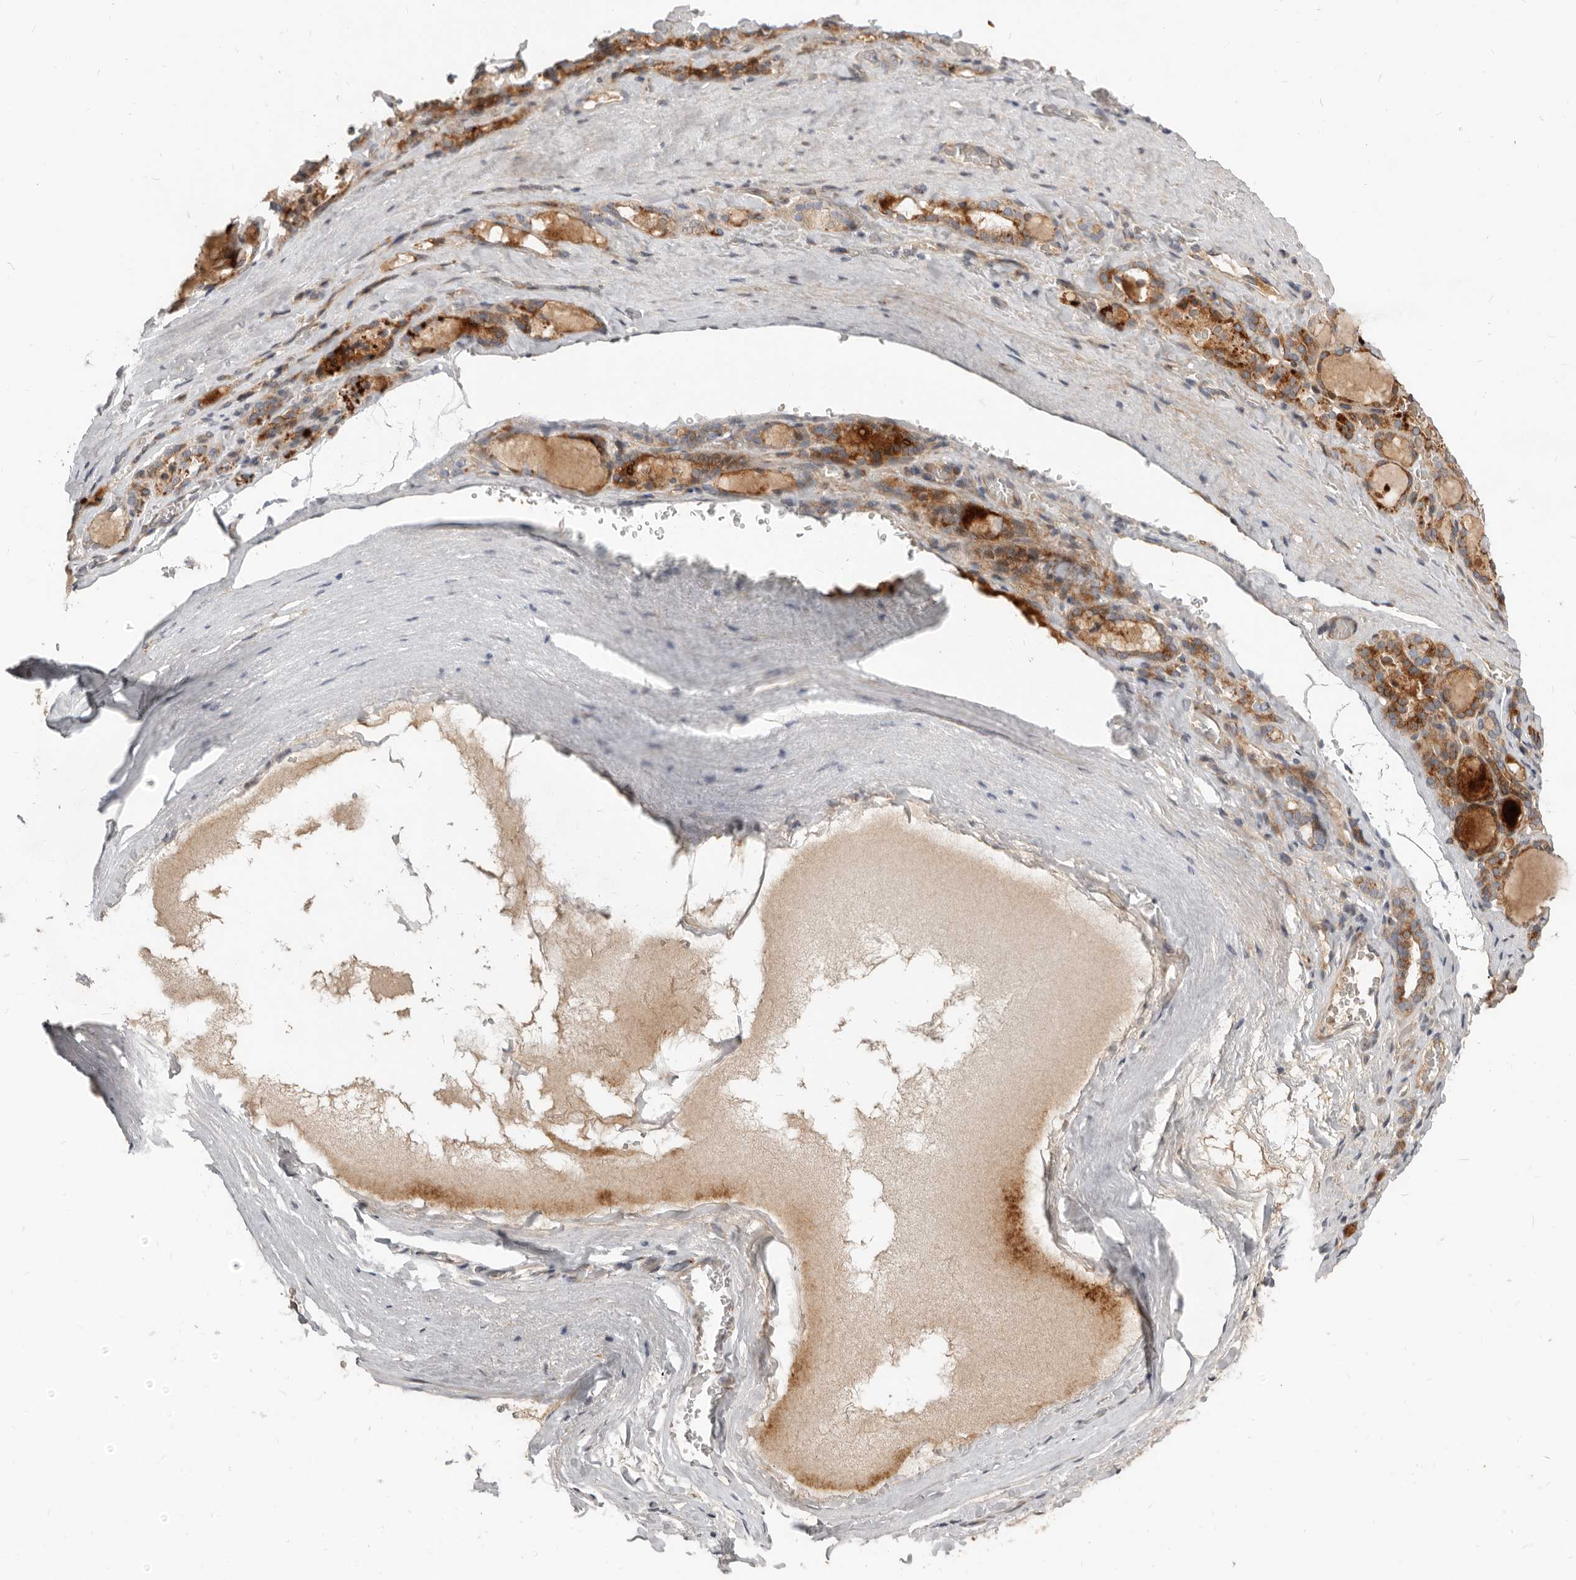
{"staining": {"intensity": "moderate", "quantity": ">75%", "location": "cytoplasmic/membranous"}, "tissue": "thyroid gland", "cell_type": "Glandular cells", "image_type": "normal", "snomed": [{"axis": "morphology", "description": "Normal tissue, NOS"}, {"axis": "topography", "description": "Thyroid gland"}], "caption": "Protein staining reveals moderate cytoplasmic/membranous staining in about >75% of glandular cells in benign thyroid gland.", "gene": "NPY4R2", "patient": {"sex": "female", "age": 22}}